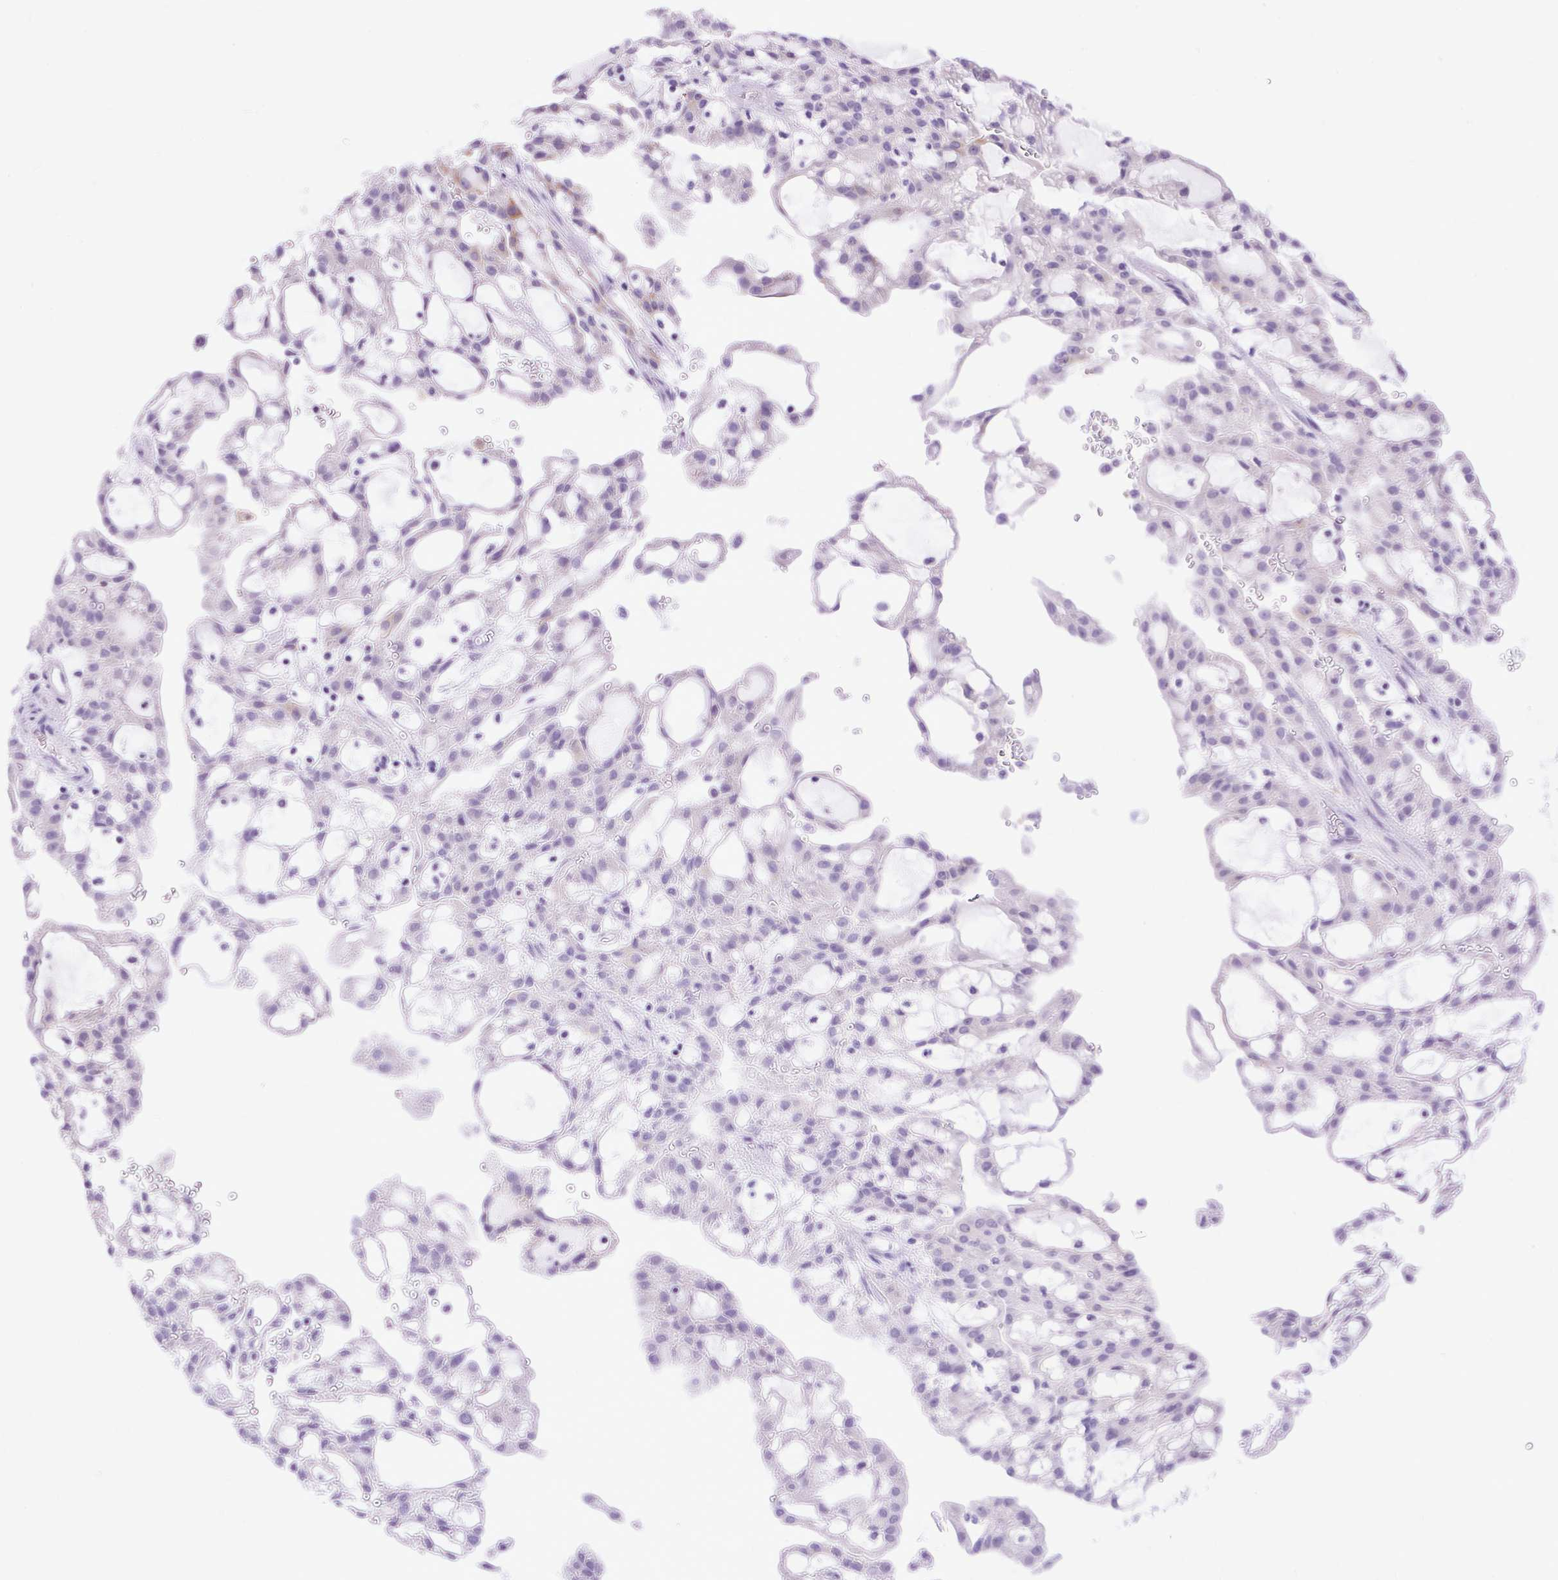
{"staining": {"intensity": "negative", "quantity": "none", "location": "none"}, "tissue": "renal cancer", "cell_type": "Tumor cells", "image_type": "cancer", "snomed": [{"axis": "morphology", "description": "Adenocarcinoma, NOS"}, {"axis": "topography", "description": "Kidney"}], "caption": "This is a image of IHC staining of renal cancer (adenocarcinoma), which shows no positivity in tumor cells.", "gene": "ZNF256", "patient": {"sex": "male", "age": 63}}